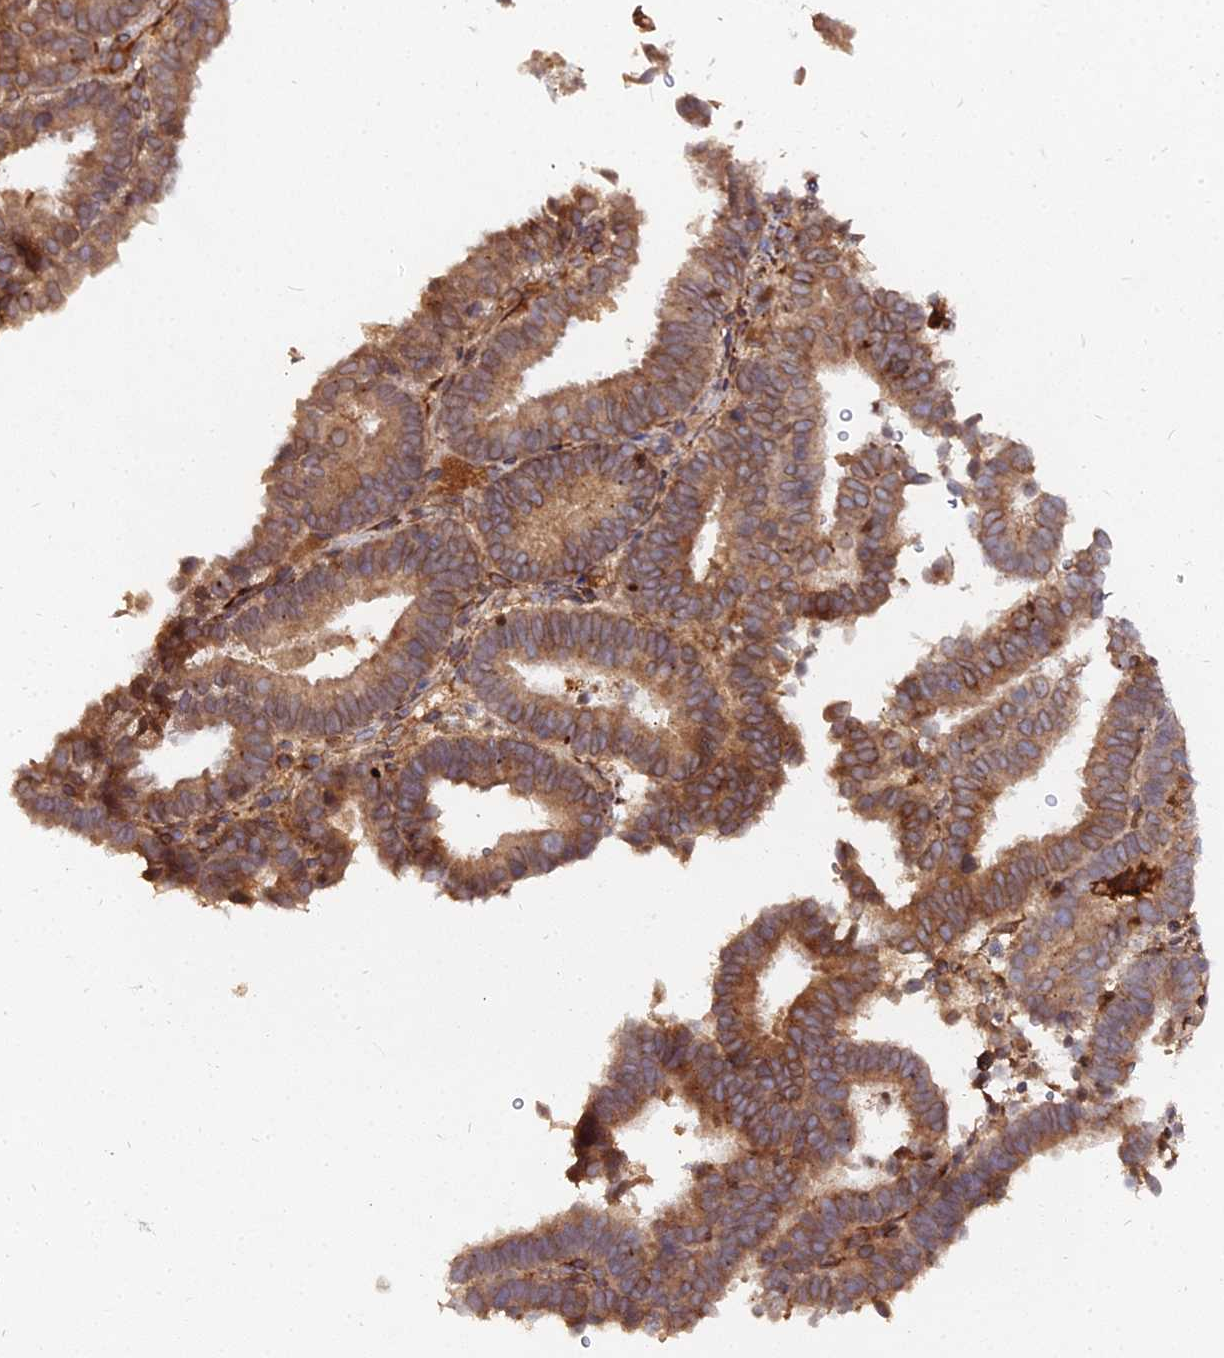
{"staining": {"intensity": "moderate", "quantity": ">75%", "location": "cytoplasmic/membranous"}, "tissue": "endometrial cancer", "cell_type": "Tumor cells", "image_type": "cancer", "snomed": [{"axis": "morphology", "description": "Adenocarcinoma, NOS"}, {"axis": "topography", "description": "Endometrium"}], "caption": "A brown stain shows moderate cytoplasmic/membranous staining of a protein in endometrial adenocarcinoma tumor cells. (DAB (3,3'-diaminobenzidine) IHC with brightfield microscopy, high magnification).", "gene": "PDE4D", "patient": {"sex": "female", "age": 70}}